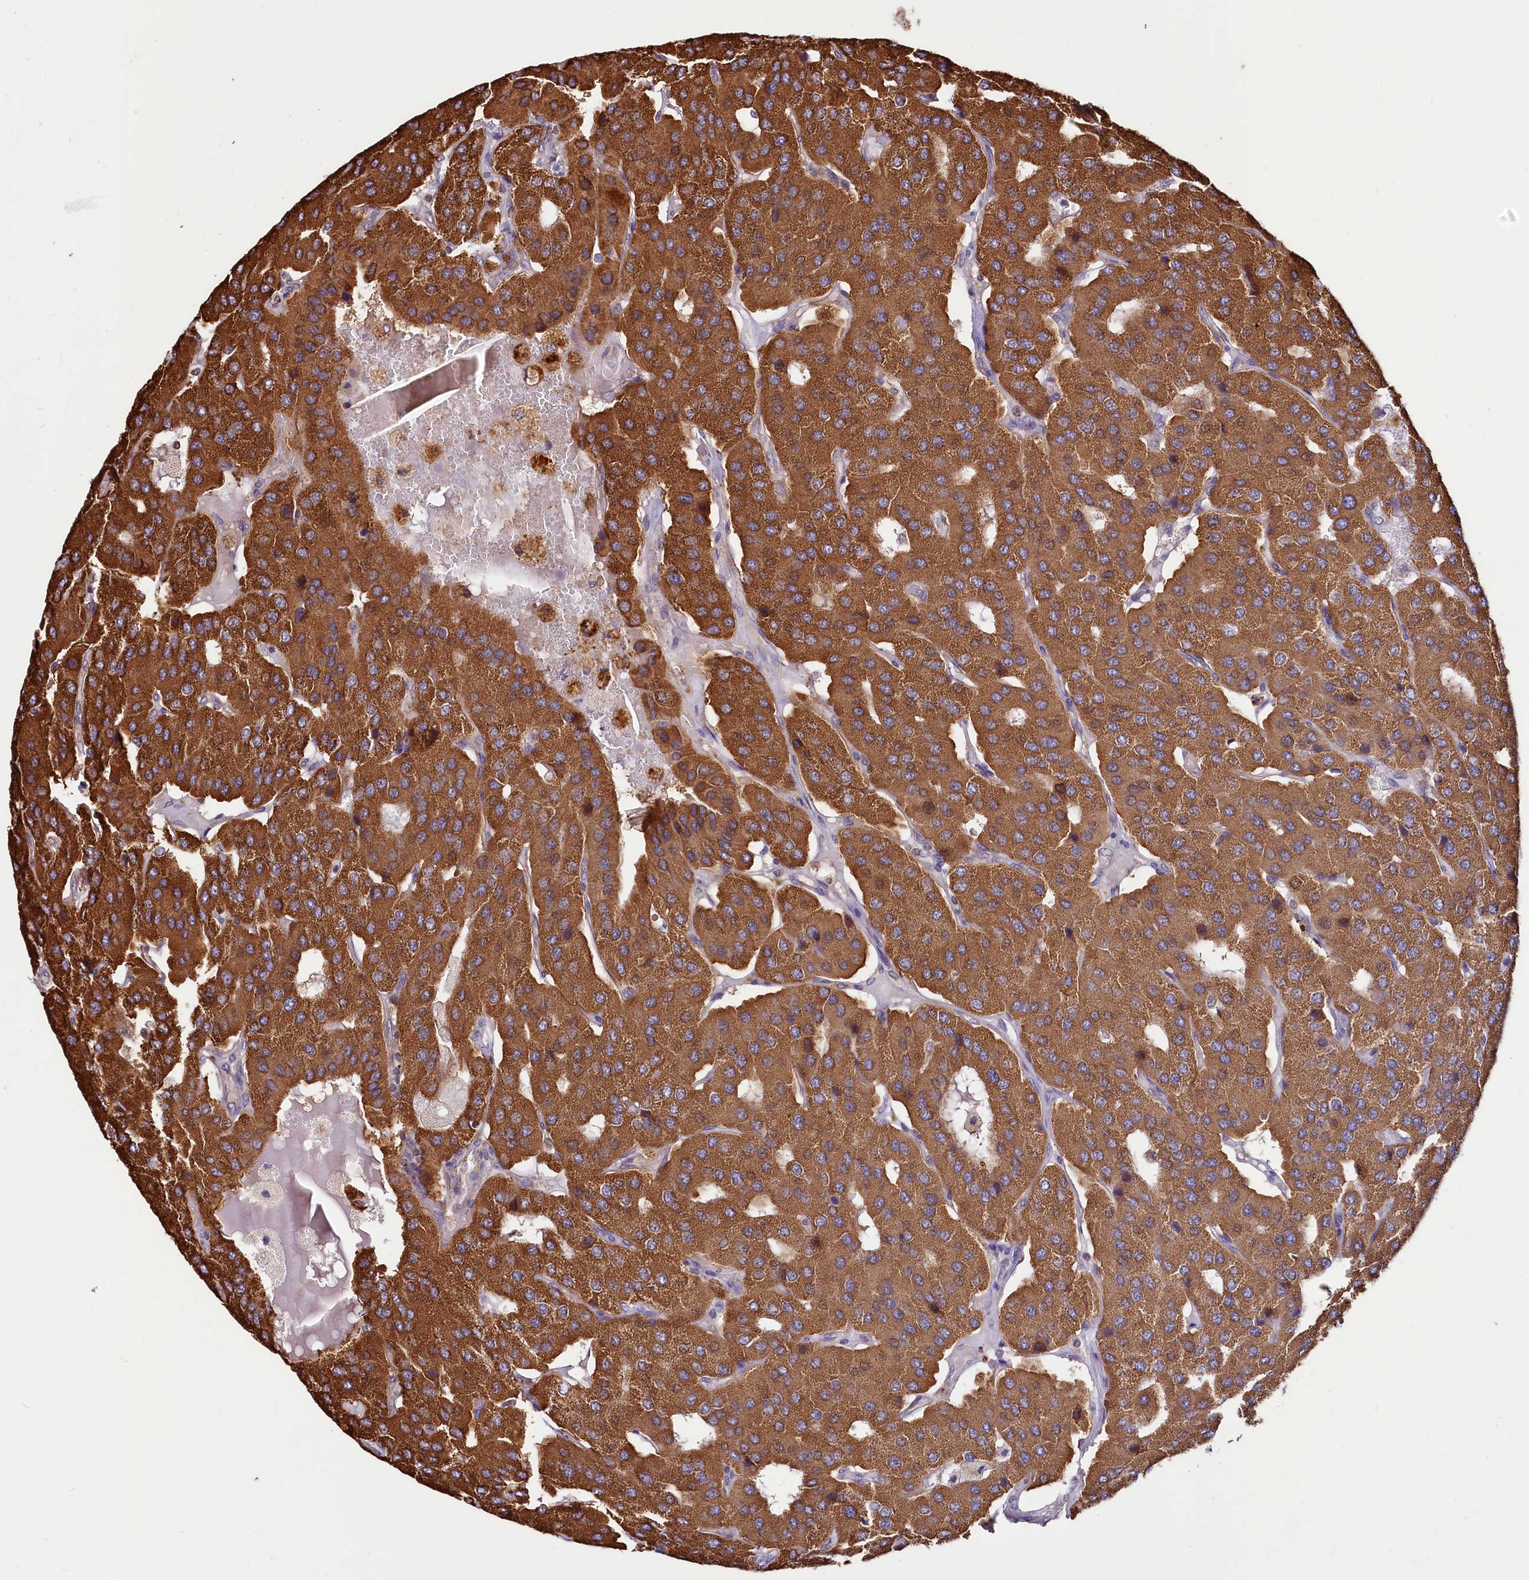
{"staining": {"intensity": "strong", "quantity": ">75%", "location": "cytoplasmic/membranous"}, "tissue": "parathyroid gland", "cell_type": "Glandular cells", "image_type": "normal", "snomed": [{"axis": "morphology", "description": "Normal tissue, NOS"}, {"axis": "morphology", "description": "Adenoma, NOS"}, {"axis": "topography", "description": "Parathyroid gland"}], "caption": "Immunohistochemical staining of normal human parathyroid gland demonstrates high levels of strong cytoplasmic/membranous expression in about >75% of glandular cells.", "gene": "NUDT15", "patient": {"sex": "female", "age": 86}}